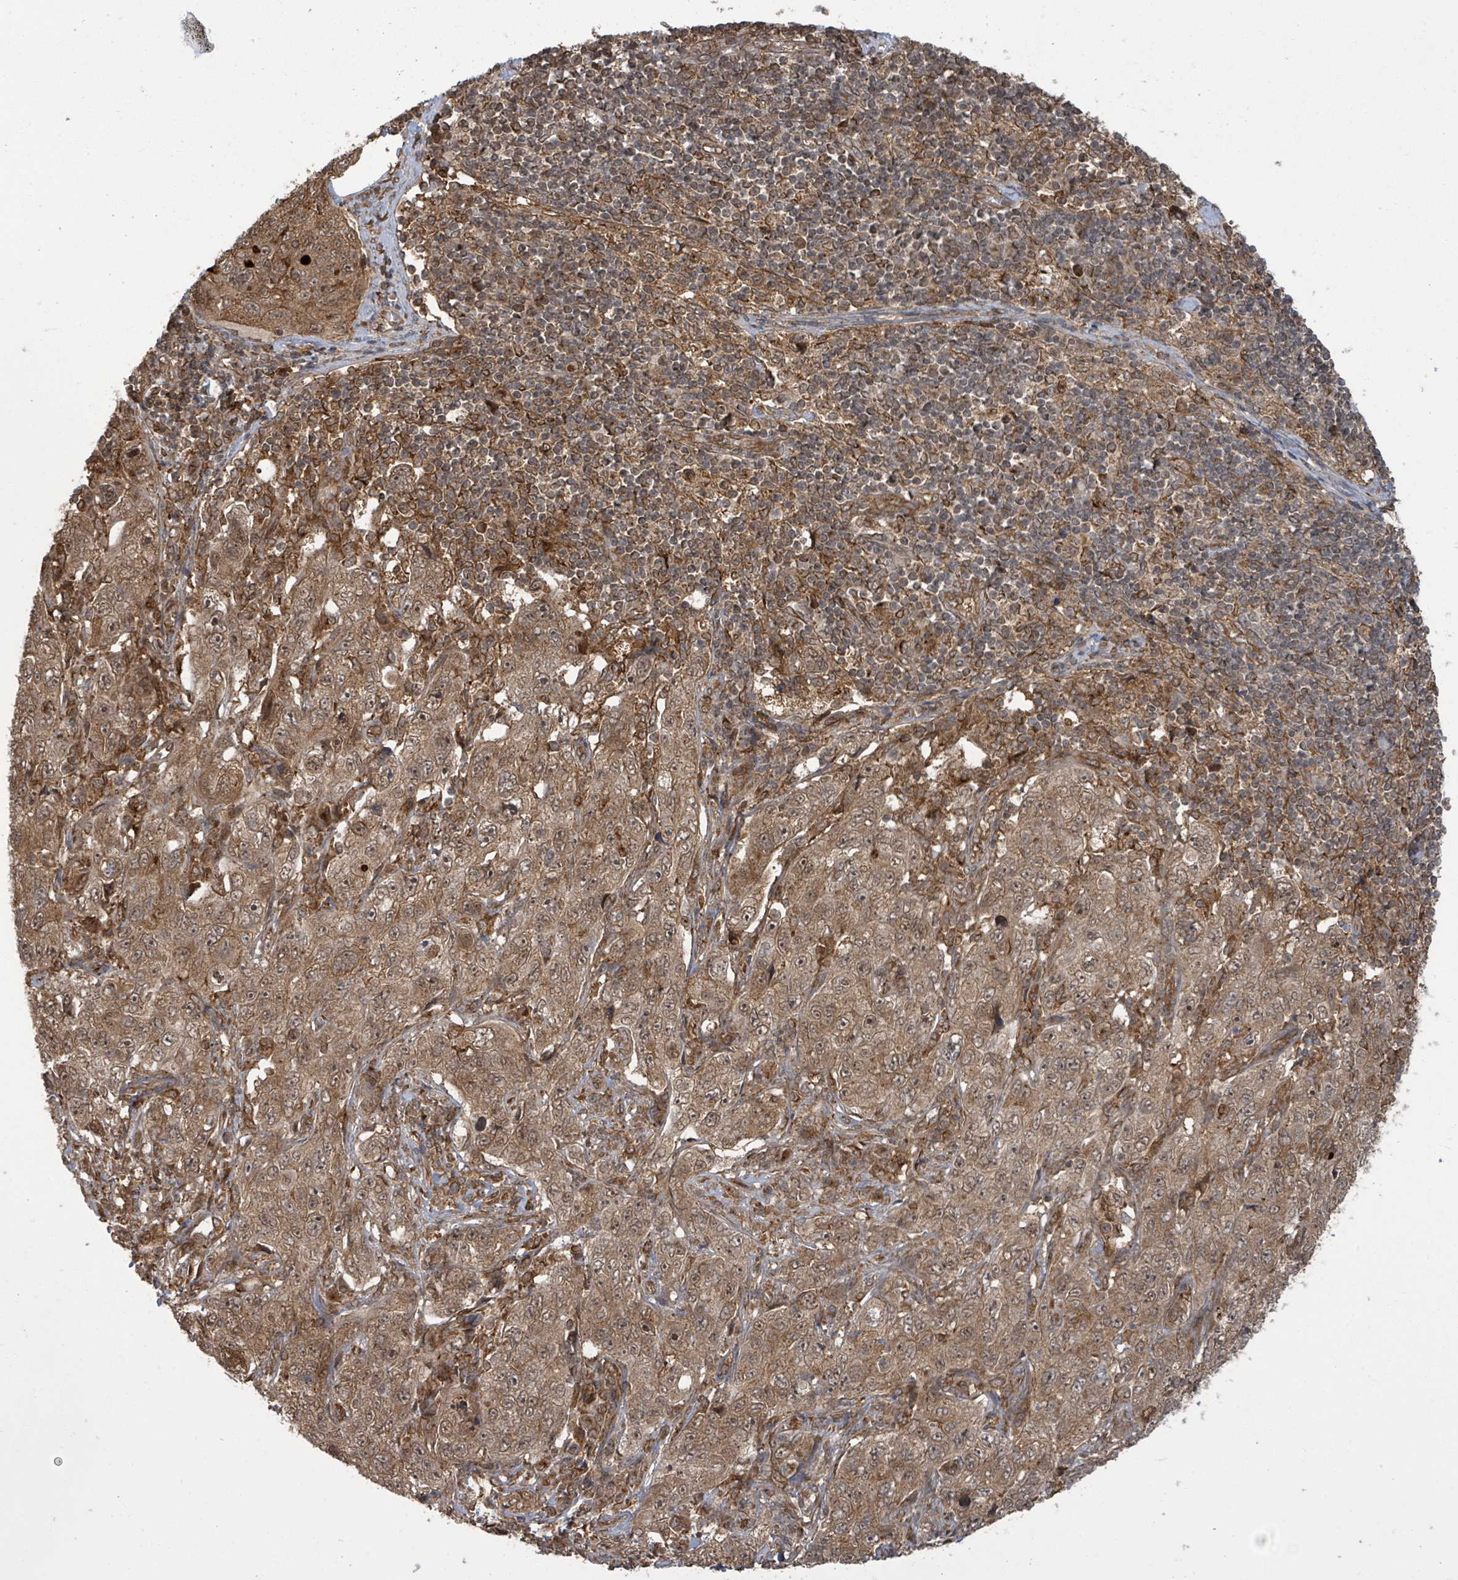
{"staining": {"intensity": "moderate", "quantity": ">75%", "location": "cytoplasmic/membranous,nuclear"}, "tissue": "pancreatic cancer", "cell_type": "Tumor cells", "image_type": "cancer", "snomed": [{"axis": "morphology", "description": "Adenocarcinoma, NOS"}, {"axis": "topography", "description": "Pancreas"}], "caption": "Immunohistochemical staining of human pancreatic adenocarcinoma shows moderate cytoplasmic/membranous and nuclear protein expression in approximately >75% of tumor cells. The protein of interest is shown in brown color, while the nuclei are stained blue.", "gene": "KLC1", "patient": {"sex": "male", "age": 68}}